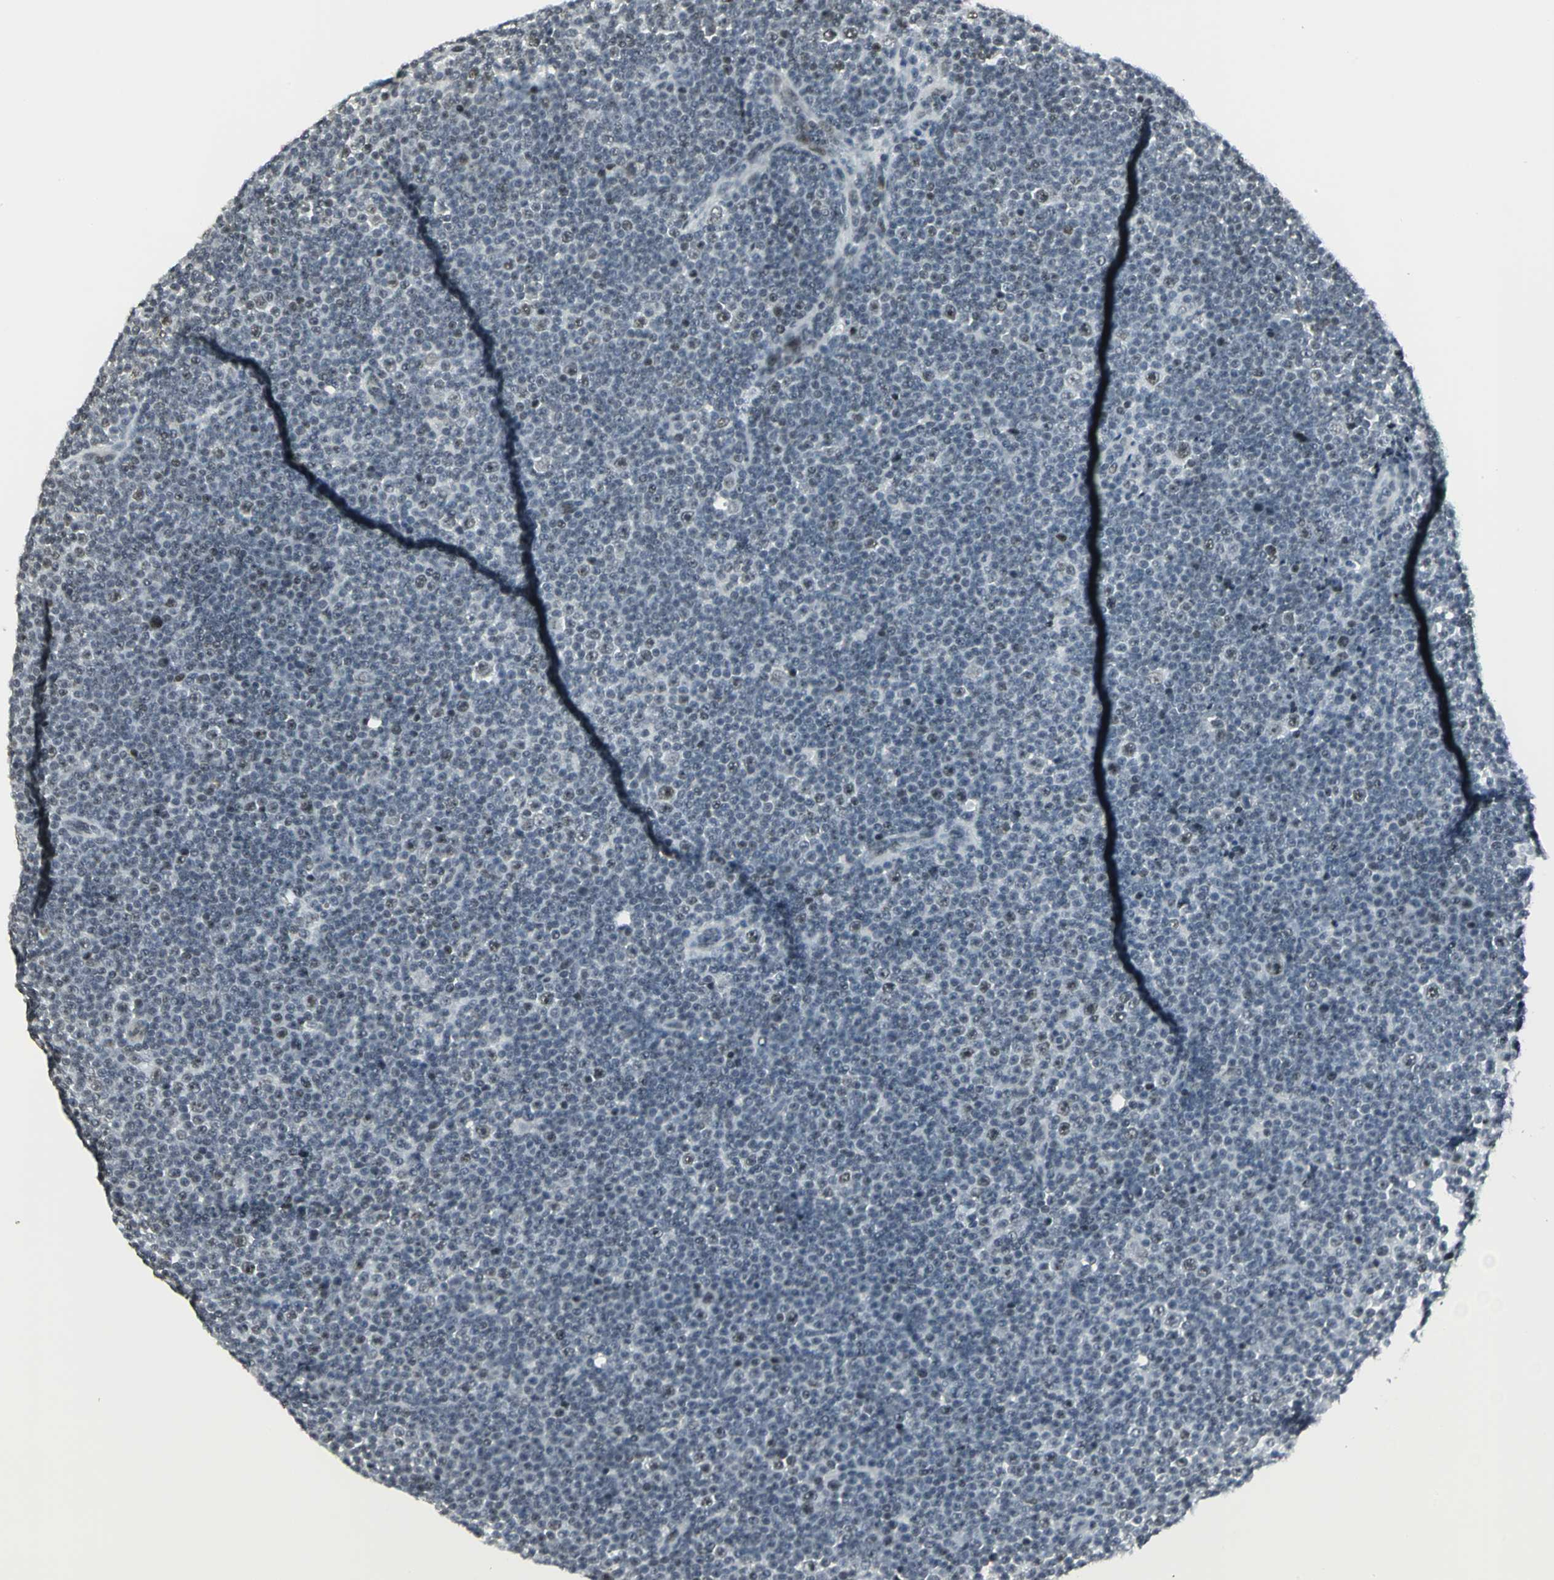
{"staining": {"intensity": "weak", "quantity": "<25%", "location": "nuclear"}, "tissue": "lymphoma", "cell_type": "Tumor cells", "image_type": "cancer", "snomed": [{"axis": "morphology", "description": "Malignant lymphoma, non-Hodgkin's type, Low grade"}, {"axis": "topography", "description": "Lymph node"}], "caption": "The IHC photomicrograph has no significant expression in tumor cells of low-grade malignant lymphoma, non-Hodgkin's type tissue.", "gene": "CBX3", "patient": {"sex": "female", "age": 67}}